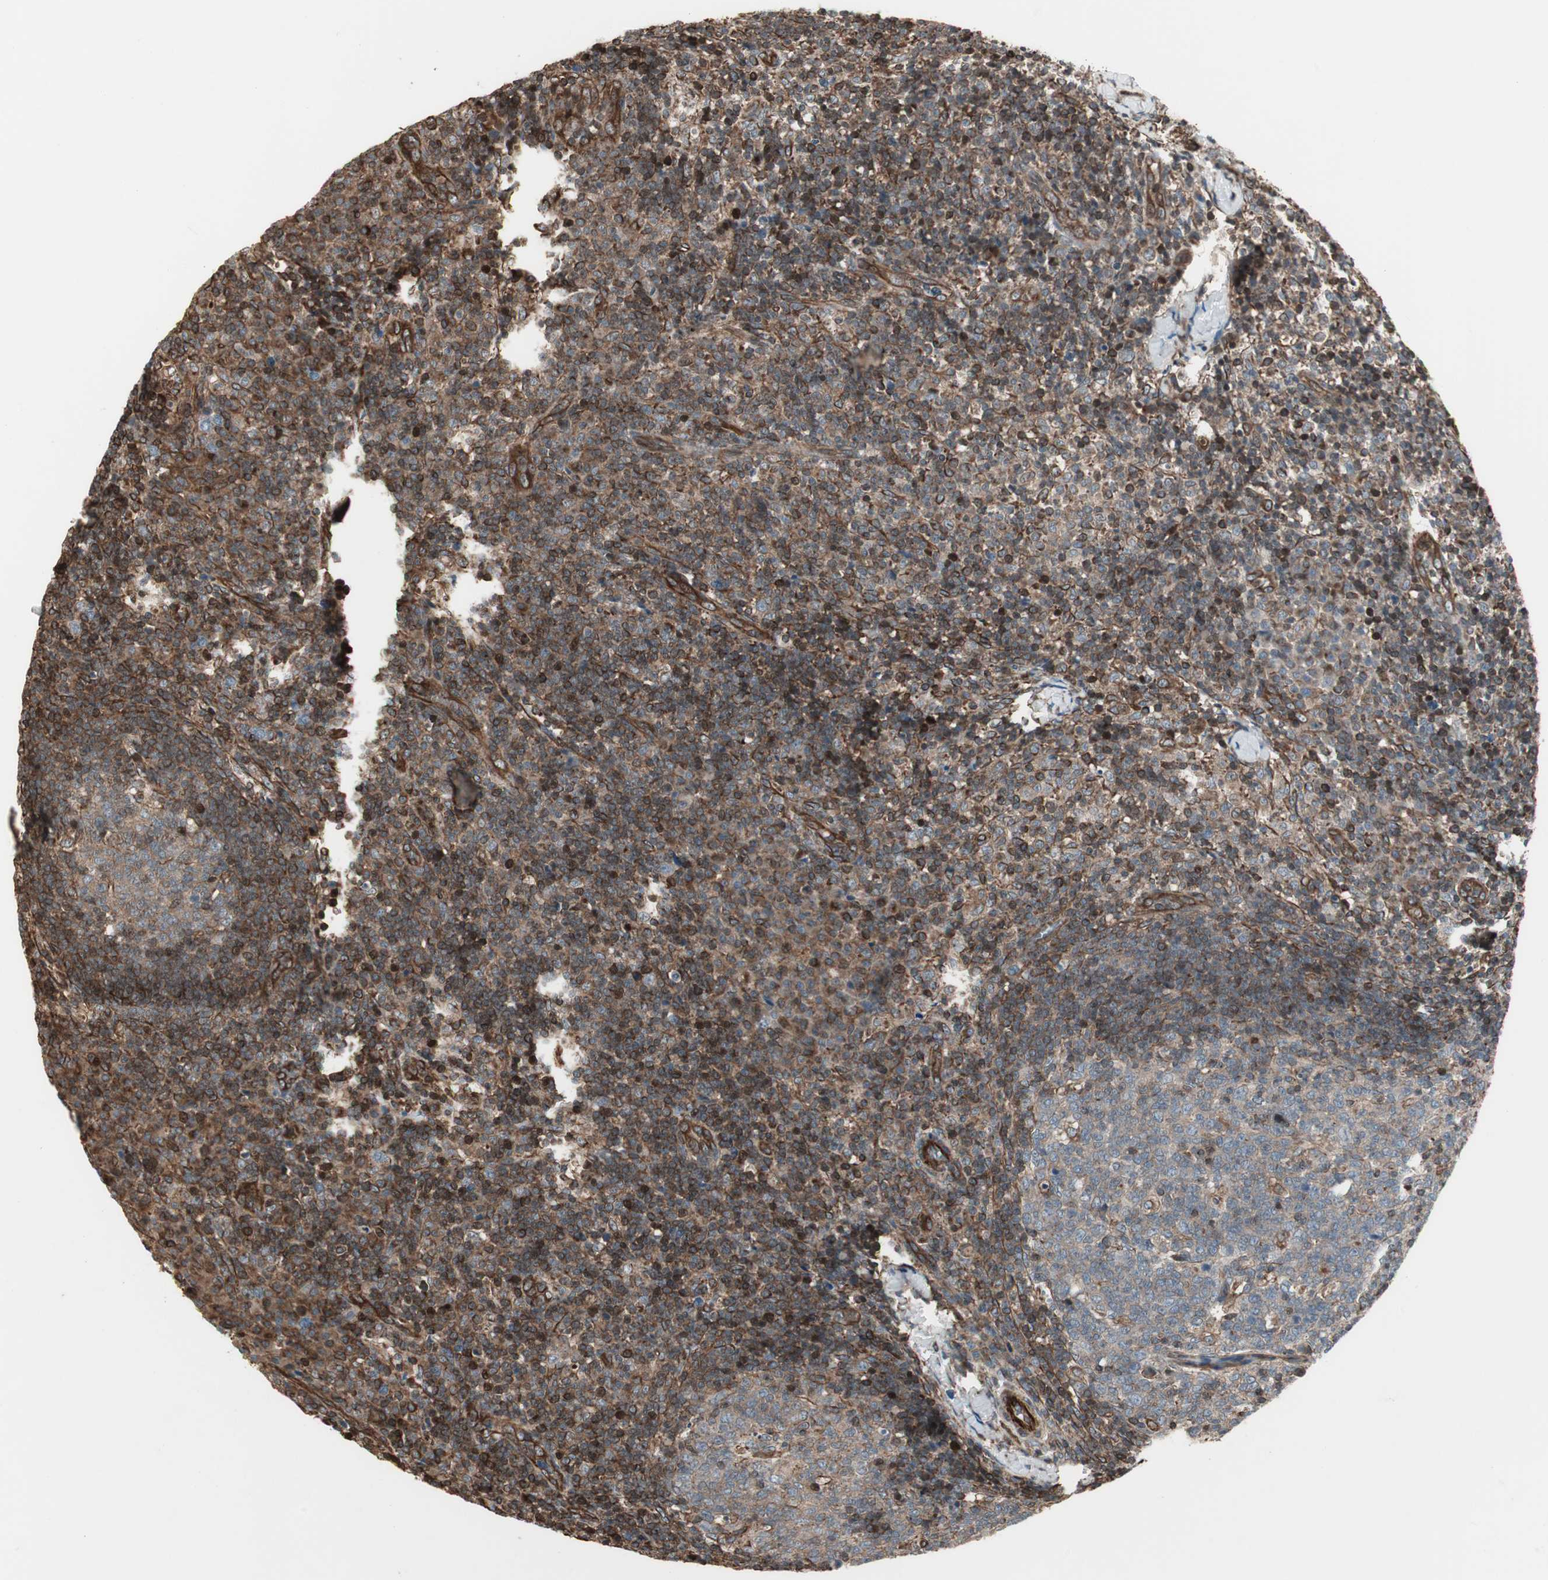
{"staining": {"intensity": "weak", "quantity": ">75%", "location": "cytoplasmic/membranous"}, "tissue": "lymph node", "cell_type": "Germinal center cells", "image_type": "normal", "snomed": [{"axis": "morphology", "description": "Normal tissue, NOS"}, {"axis": "morphology", "description": "Inflammation, NOS"}, {"axis": "topography", "description": "Lymph node"}], "caption": "Immunohistochemical staining of unremarkable lymph node exhibits >75% levels of weak cytoplasmic/membranous protein positivity in approximately >75% of germinal center cells. Immunohistochemistry stains the protein in brown and the nuclei are stained blue.", "gene": "MAD2L2", "patient": {"sex": "male", "age": 55}}